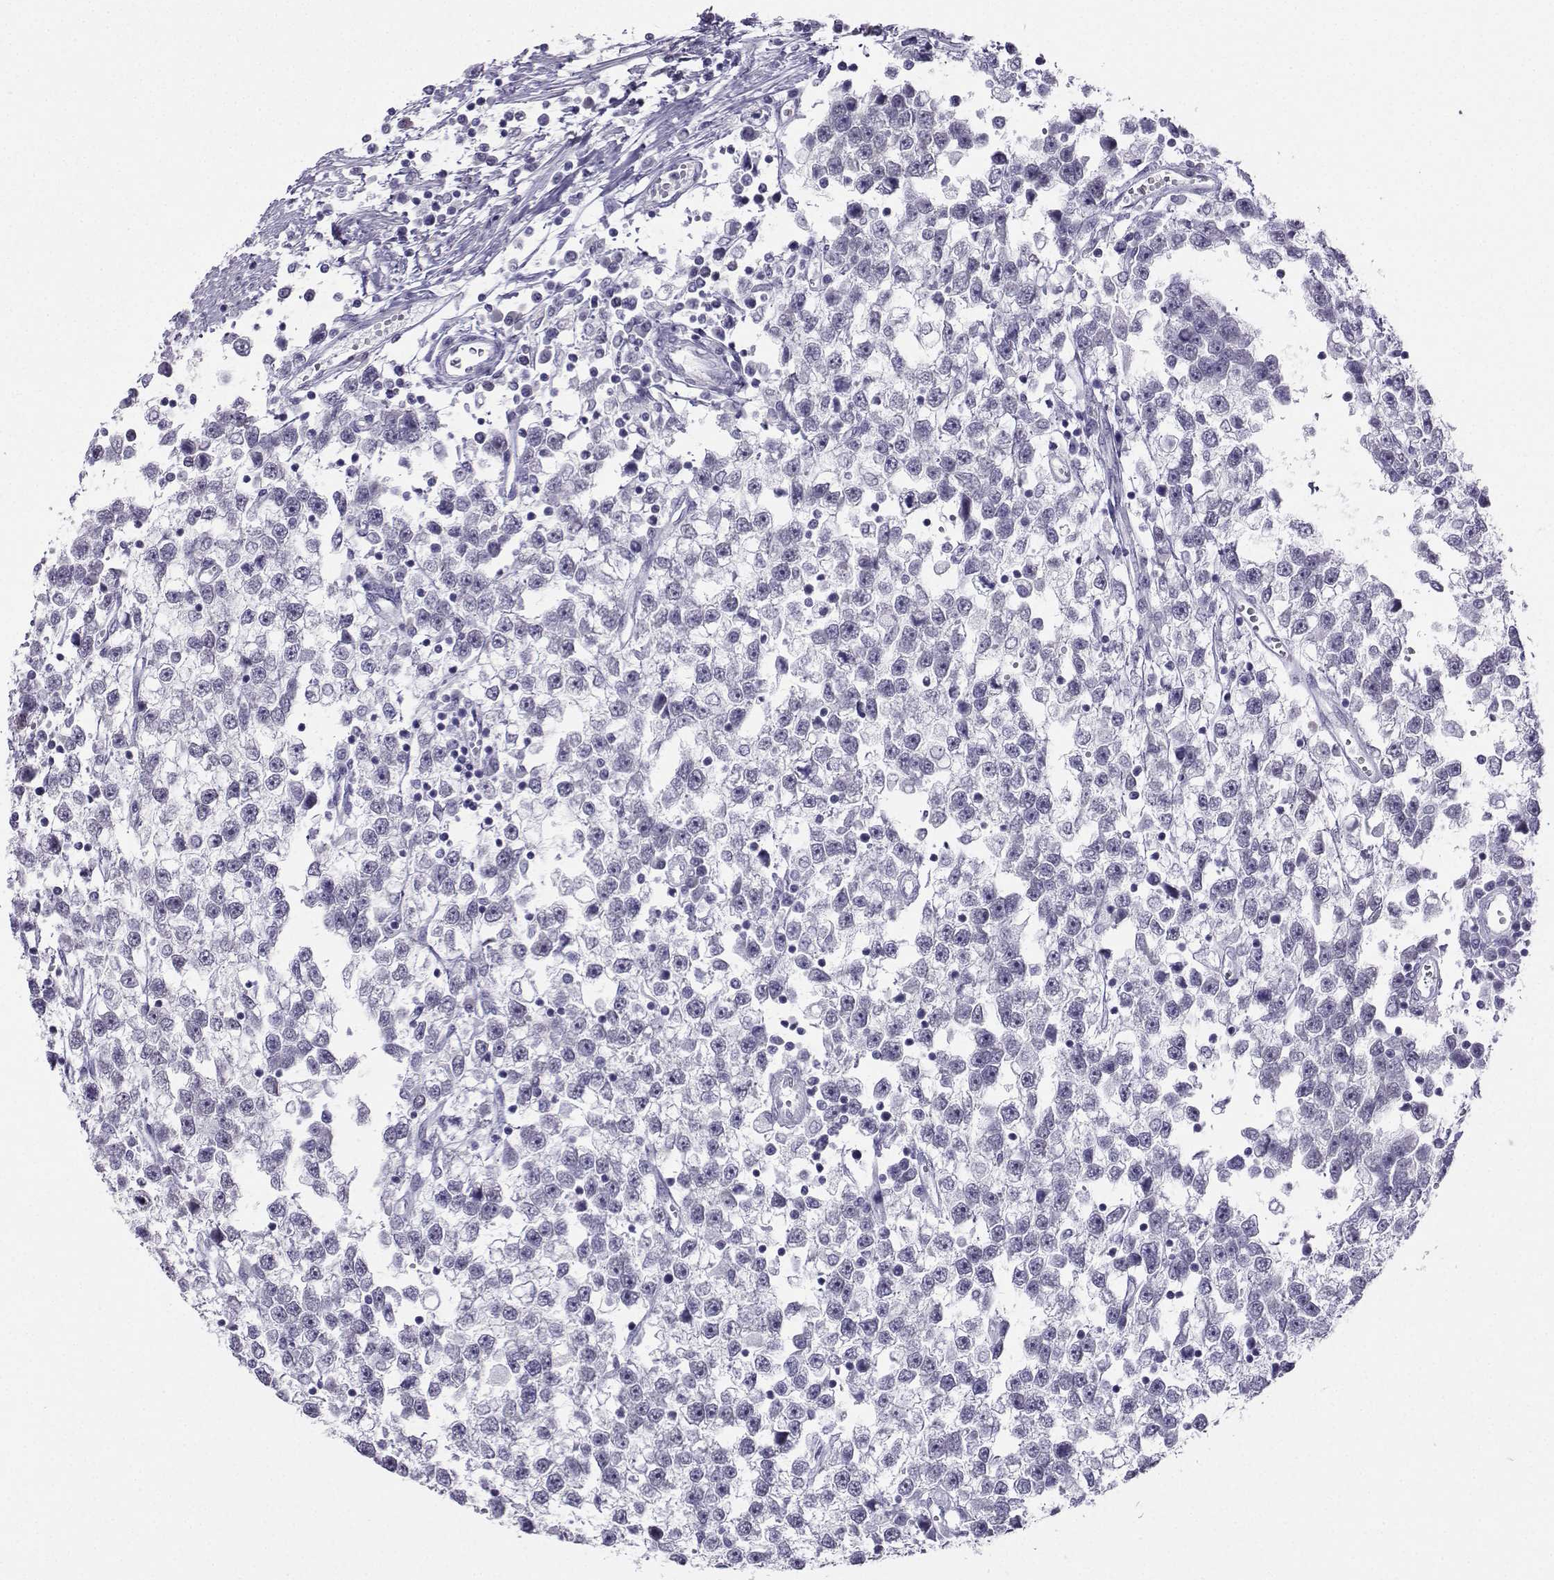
{"staining": {"intensity": "negative", "quantity": "none", "location": "none"}, "tissue": "testis cancer", "cell_type": "Tumor cells", "image_type": "cancer", "snomed": [{"axis": "morphology", "description": "Seminoma, NOS"}, {"axis": "topography", "description": "Testis"}], "caption": "Immunohistochemistry (IHC) histopathology image of neoplastic tissue: human testis seminoma stained with DAB (3,3'-diaminobenzidine) shows no significant protein positivity in tumor cells.", "gene": "KIF17", "patient": {"sex": "male", "age": 34}}